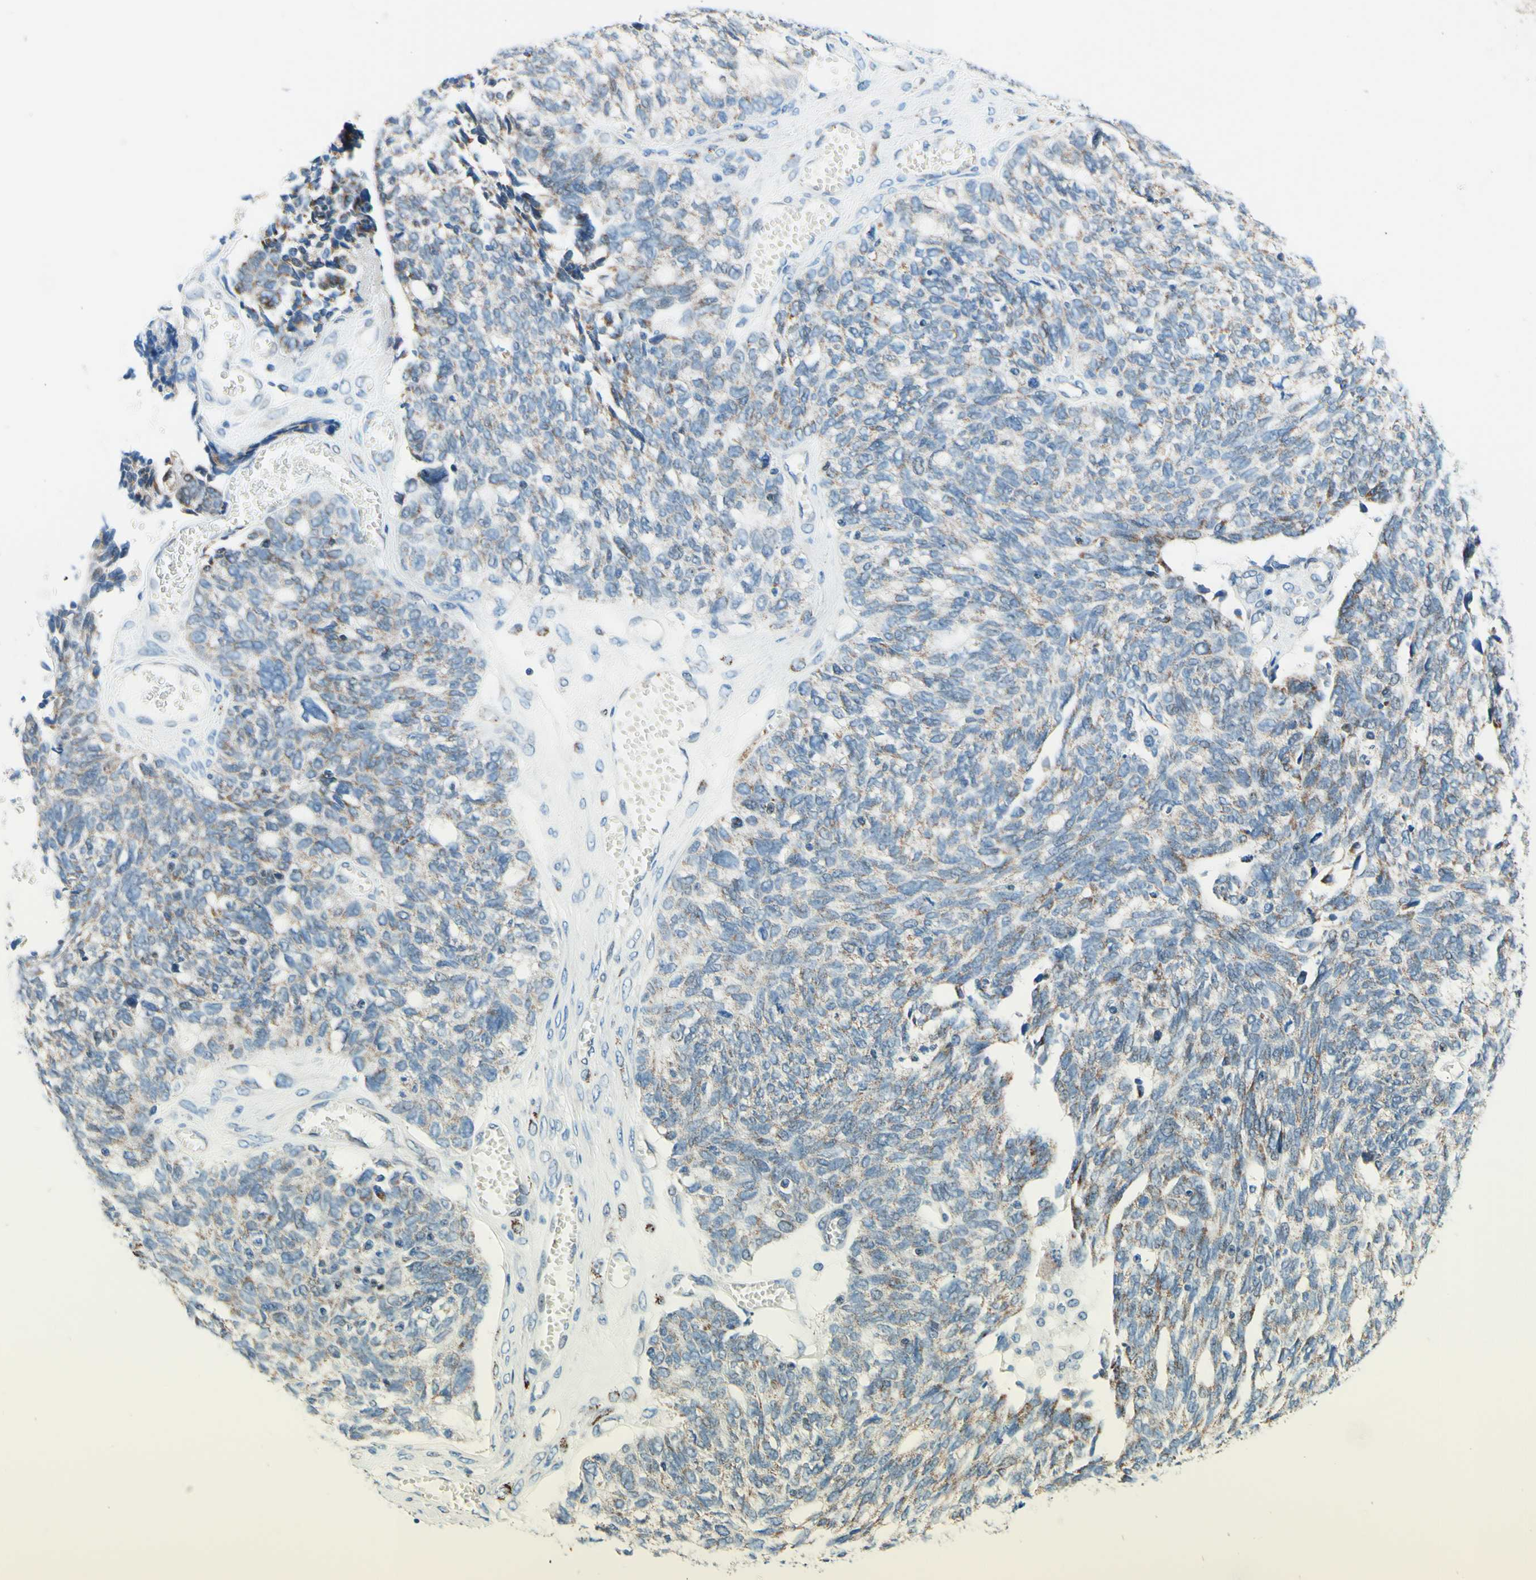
{"staining": {"intensity": "weak", "quantity": "25%-75%", "location": "cytoplasmic/membranous"}, "tissue": "ovarian cancer", "cell_type": "Tumor cells", "image_type": "cancer", "snomed": [{"axis": "morphology", "description": "Cystadenocarcinoma, serous, NOS"}, {"axis": "topography", "description": "Ovary"}], "caption": "Immunohistochemical staining of human ovarian cancer (serous cystadenocarcinoma) demonstrates low levels of weak cytoplasmic/membranous protein expression in about 25%-75% of tumor cells. Nuclei are stained in blue.", "gene": "CBX7", "patient": {"sex": "female", "age": 79}}